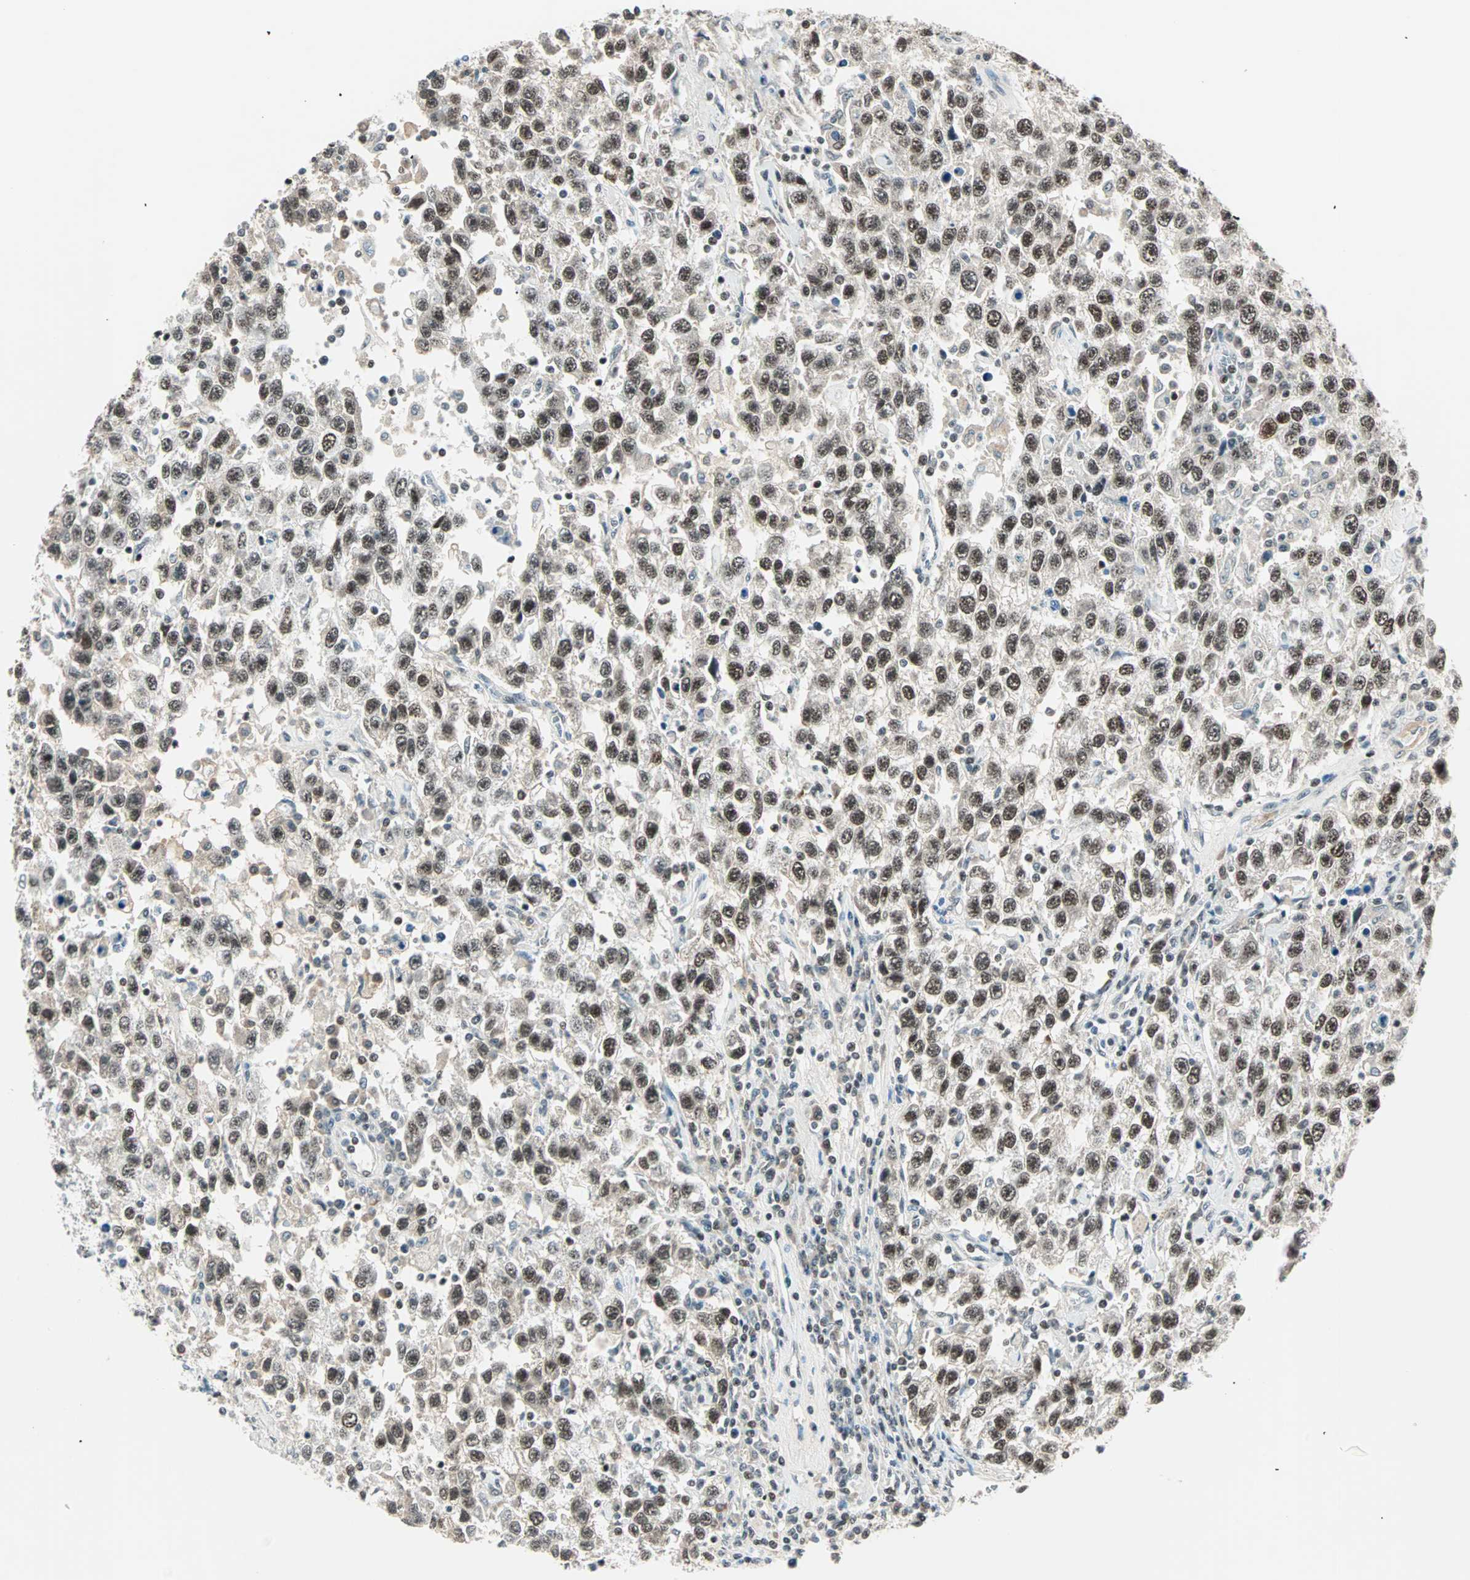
{"staining": {"intensity": "moderate", "quantity": ">75%", "location": "nuclear"}, "tissue": "testis cancer", "cell_type": "Tumor cells", "image_type": "cancer", "snomed": [{"axis": "morphology", "description": "Seminoma, NOS"}, {"axis": "topography", "description": "Testis"}], "caption": "Immunohistochemical staining of human testis seminoma displays medium levels of moderate nuclear protein positivity in about >75% of tumor cells.", "gene": "SIN3A", "patient": {"sex": "male", "age": 41}}